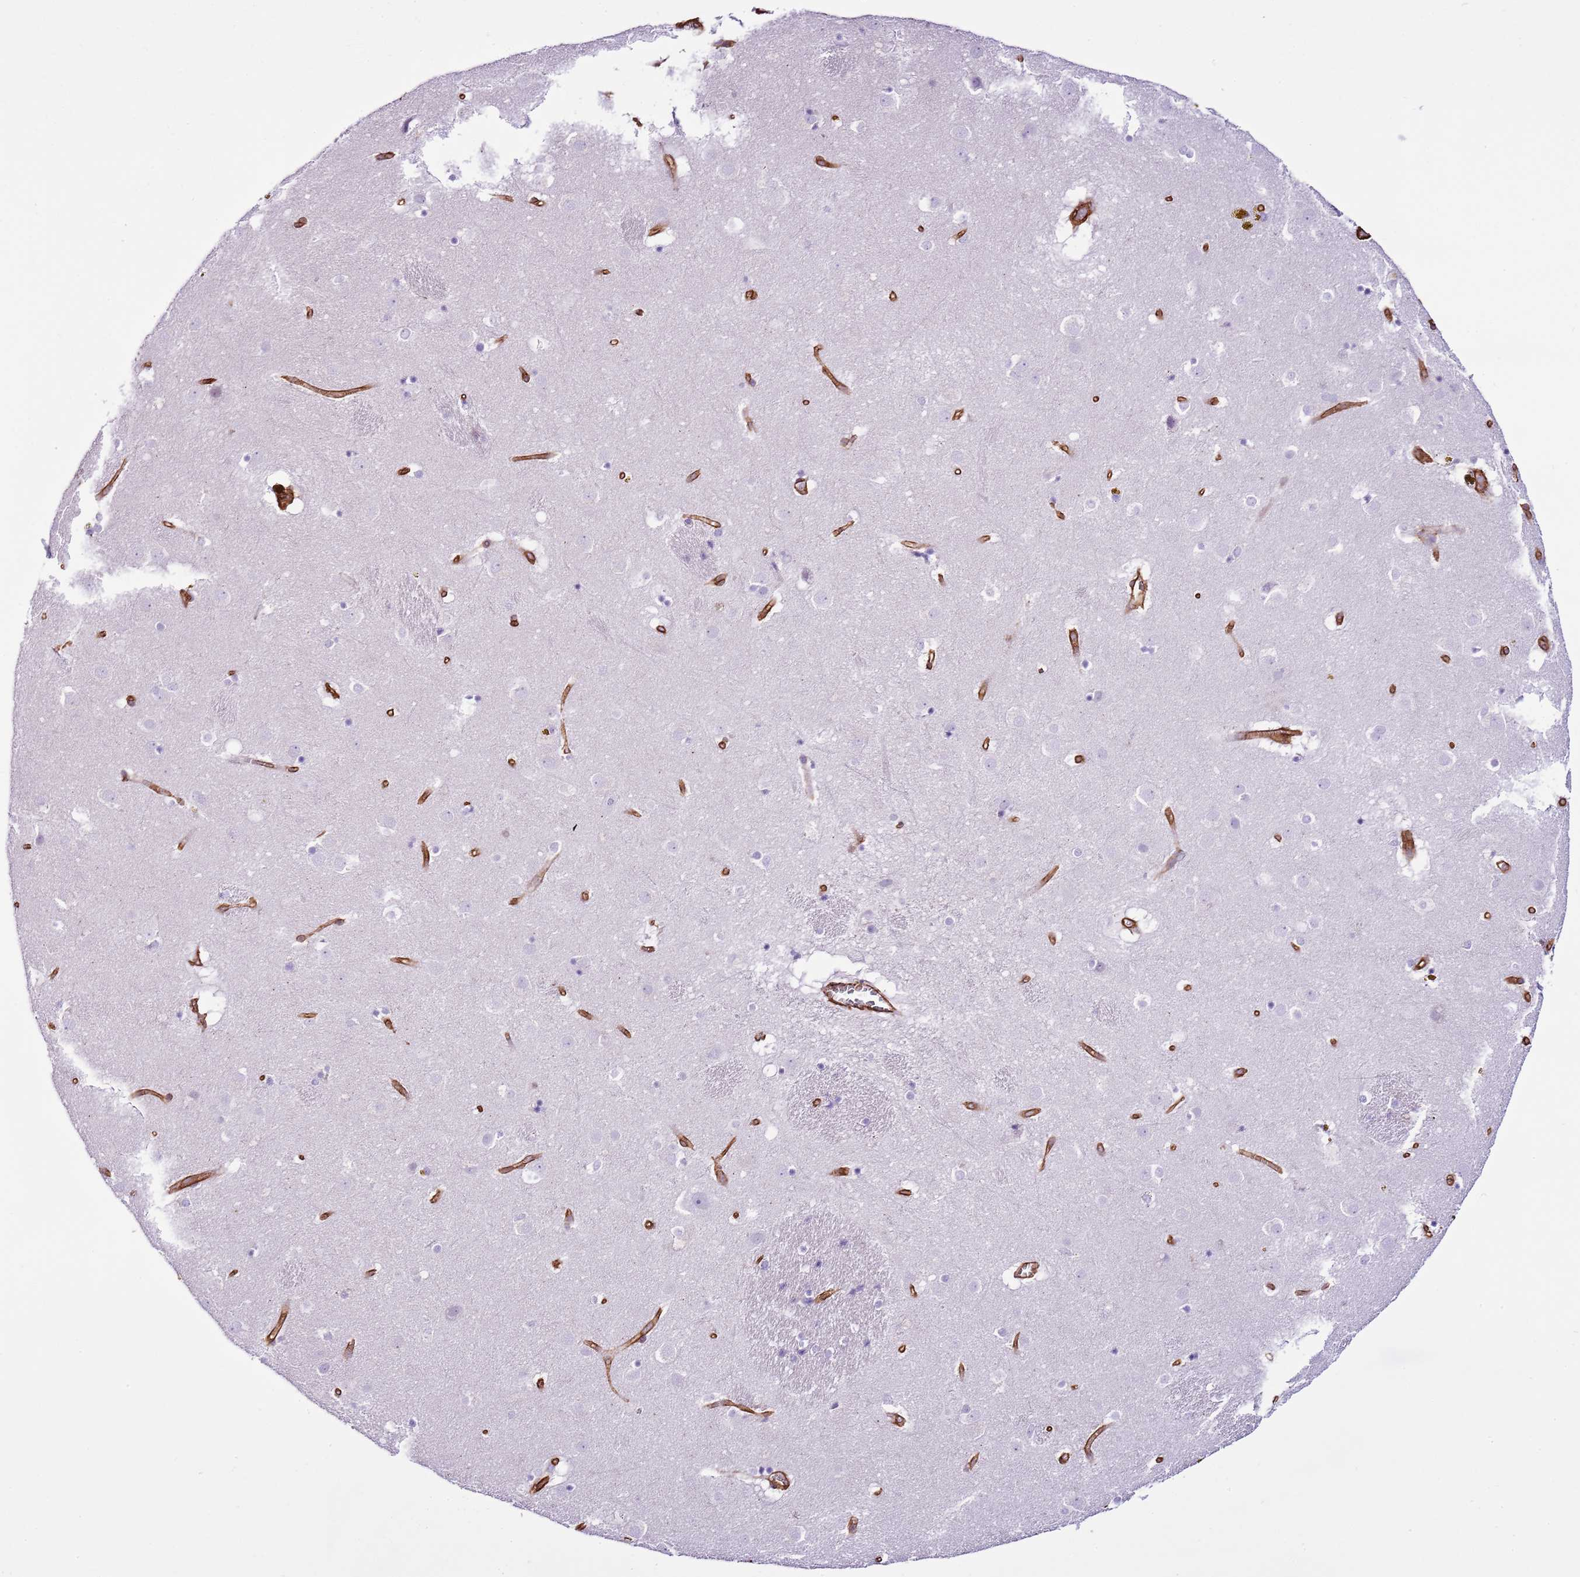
{"staining": {"intensity": "negative", "quantity": "none", "location": "none"}, "tissue": "caudate", "cell_type": "Glial cells", "image_type": "normal", "snomed": [{"axis": "morphology", "description": "Normal tissue, NOS"}, {"axis": "topography", "description": "Lateral ventricle wall"}], "caption": "There is no significant expression in glial cells of caudate. (DAB immunohistochemistry (IHC), high magnification).", "gene": "CTDSPL", "patient": {"sex": "male", "age": 70}}